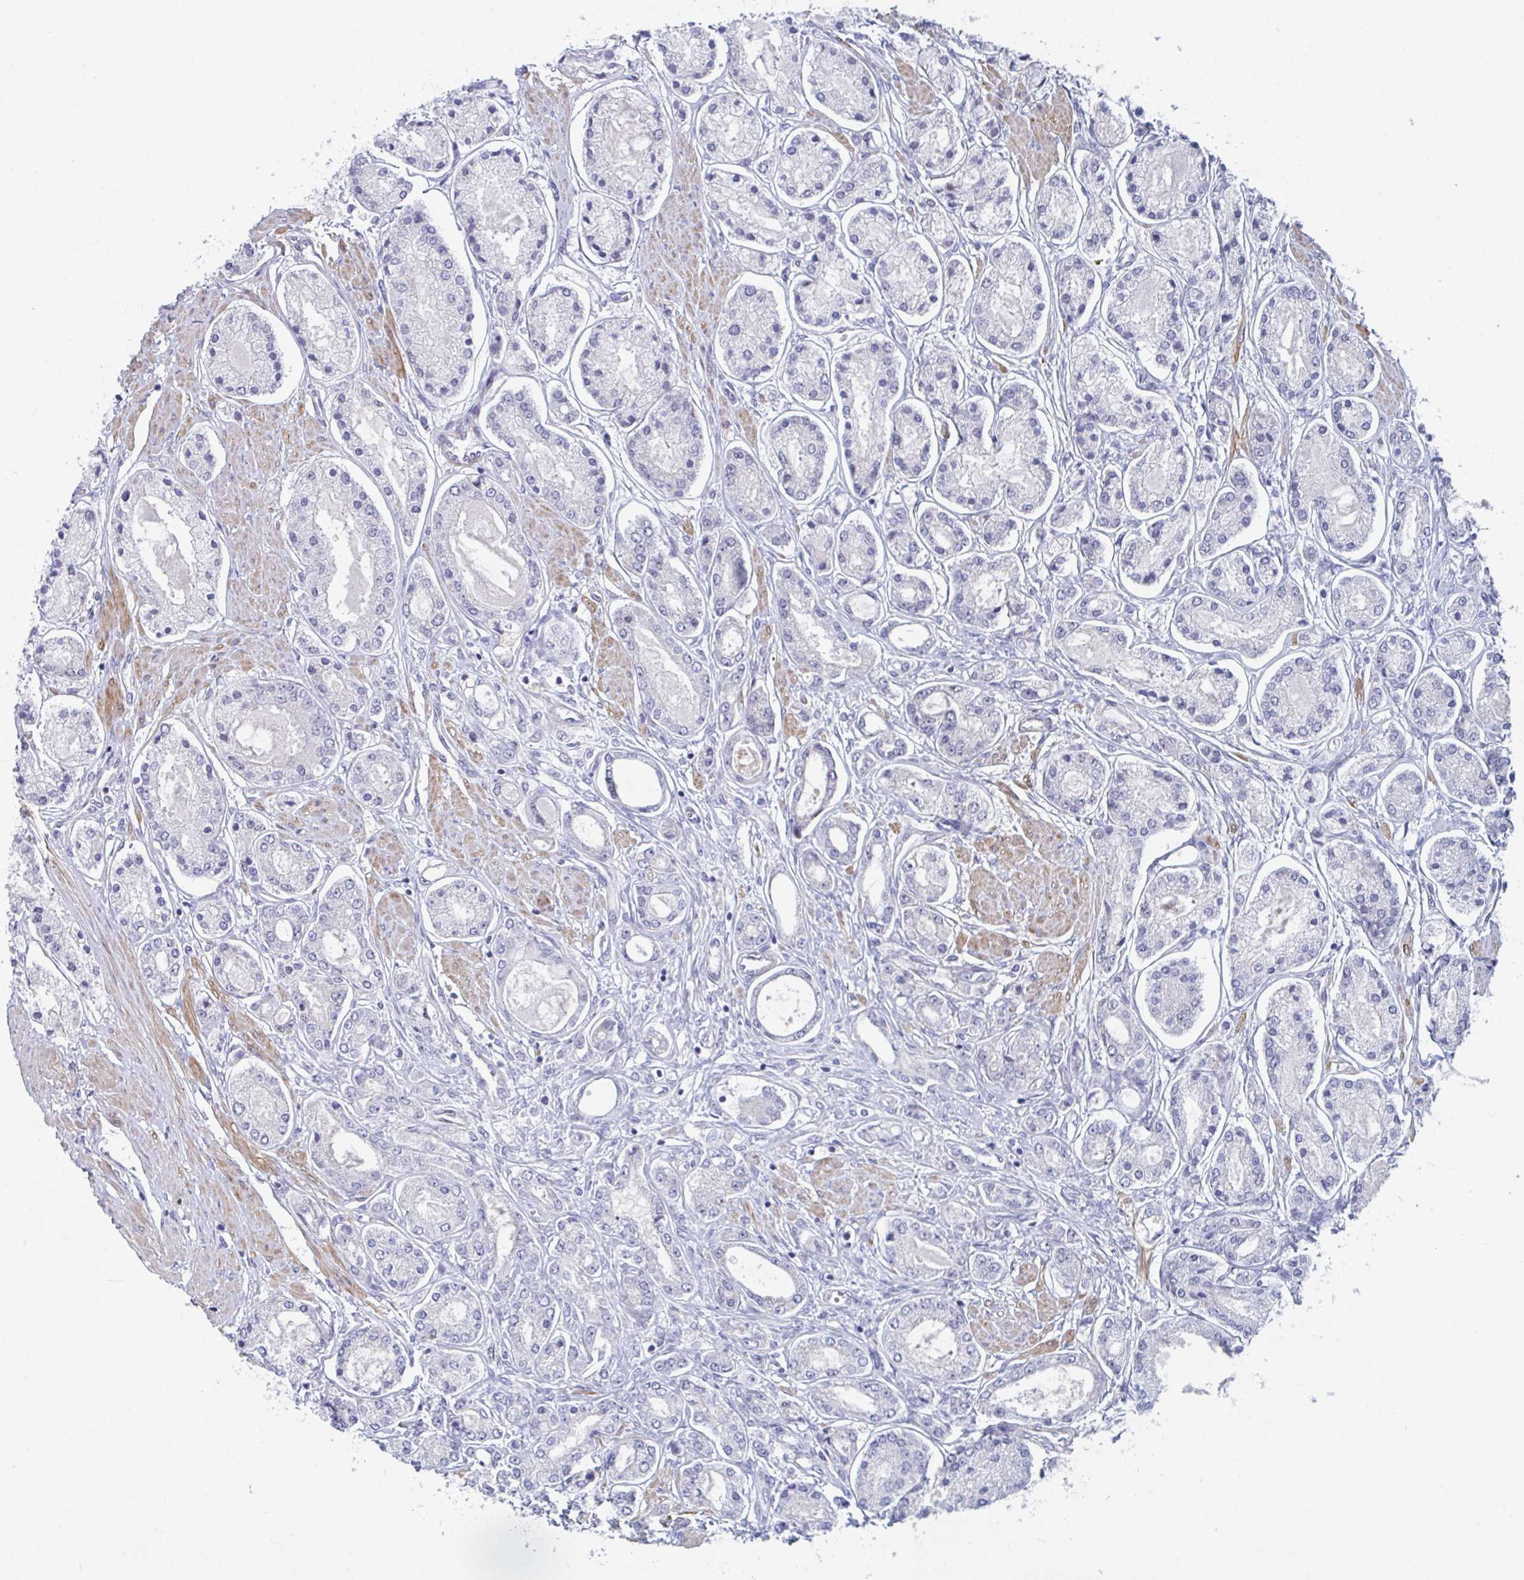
{"staining": {"intensity": "negative", "quantity": "none", "location": "none"}, "tissue": "prostate cancer", "cell_type": "Tumor cells", "image_type": "cancer", "snomed": [{"axis": "morphology", "description": "Adenocarcinoma, High grade"}, {"axis": "topography", "description": "Prostate"}], "caption": "A histopathology image of human prostate cancer is negative for staining in tumor cells.", "gene": "CENPT", "patient": {"sex": "male", "age": 66}}